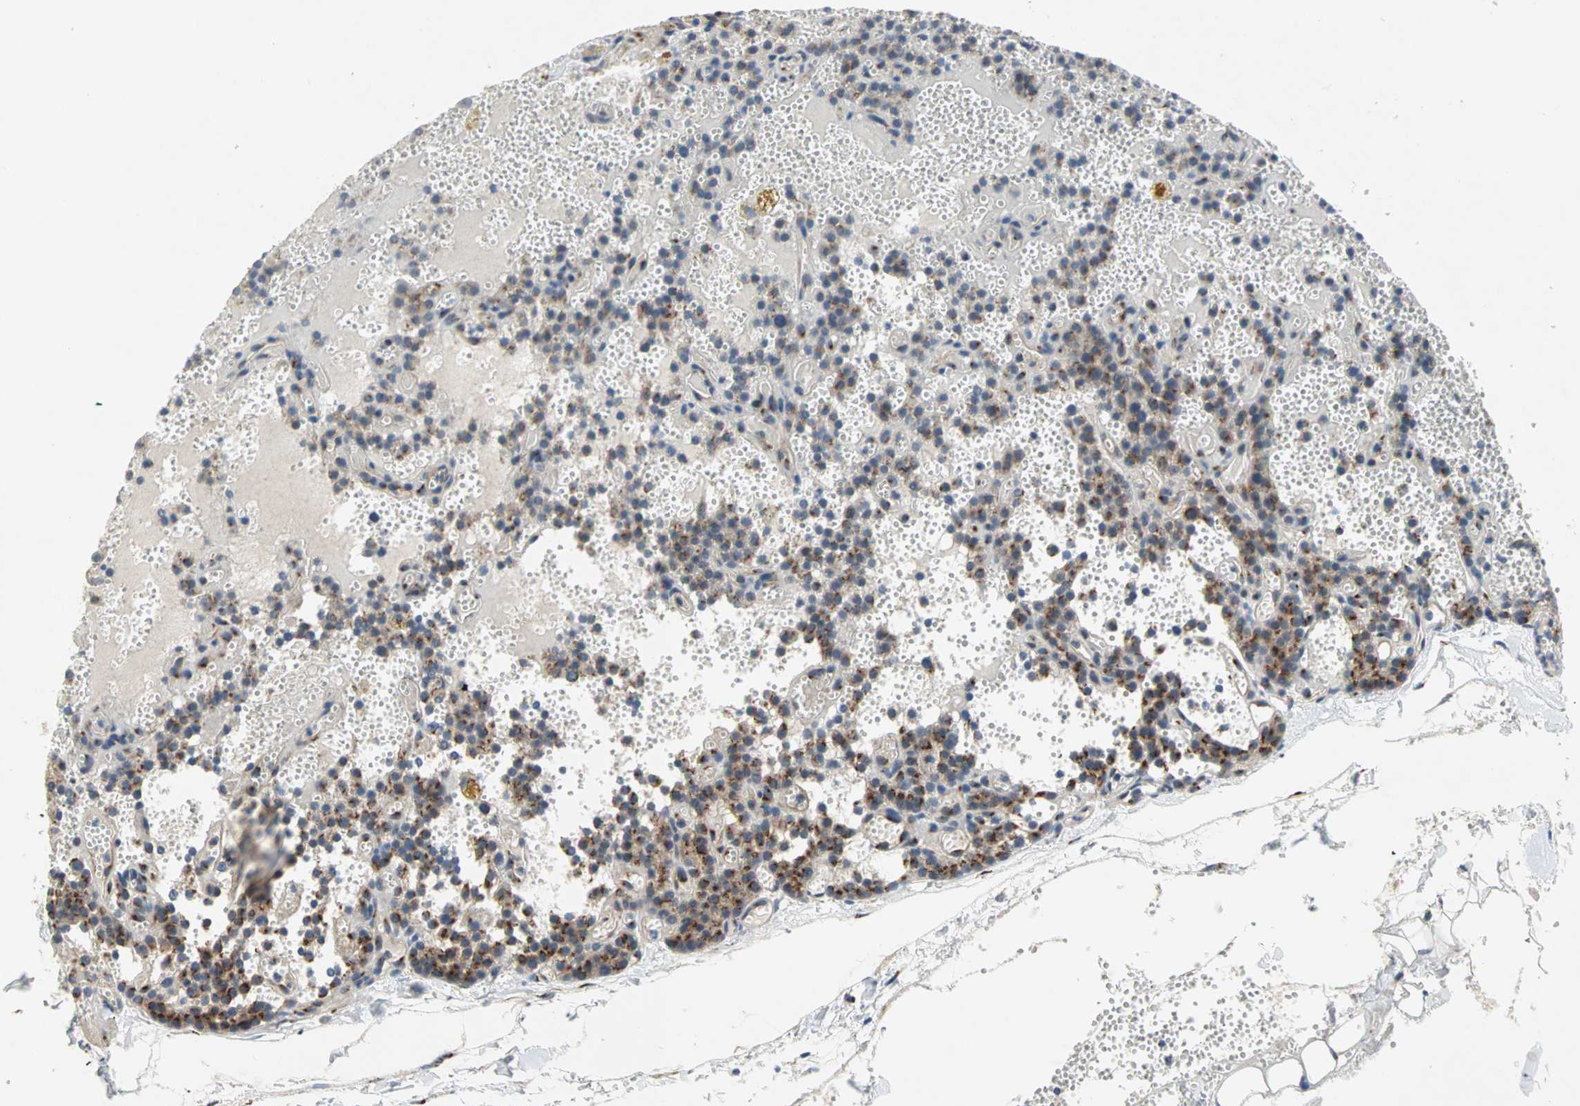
{"staining": {"intensity": "moderate", "quantity": "25%-75%", "location": "cytoplasmic/membranous"}, "tissue": "parathyroid gland", "cell_type": "Glandular cells", "image_type": "normal", "snomed": [{"axis": "morphology", "description": "Normal tissue, NOS"}, {"axis": "topography", "description": "Parathyroid gland"}], "caption": "Parathyroid gland stained with DAB (3,3'-diaminobenzidine) immunohistochemistry reveals medium levels of moderate cytoplasmic/membranous positivity in about 25%-75% of glandular cells.", "gene": "PDE8A", "patient": {"sex": "male", "age": 25}}